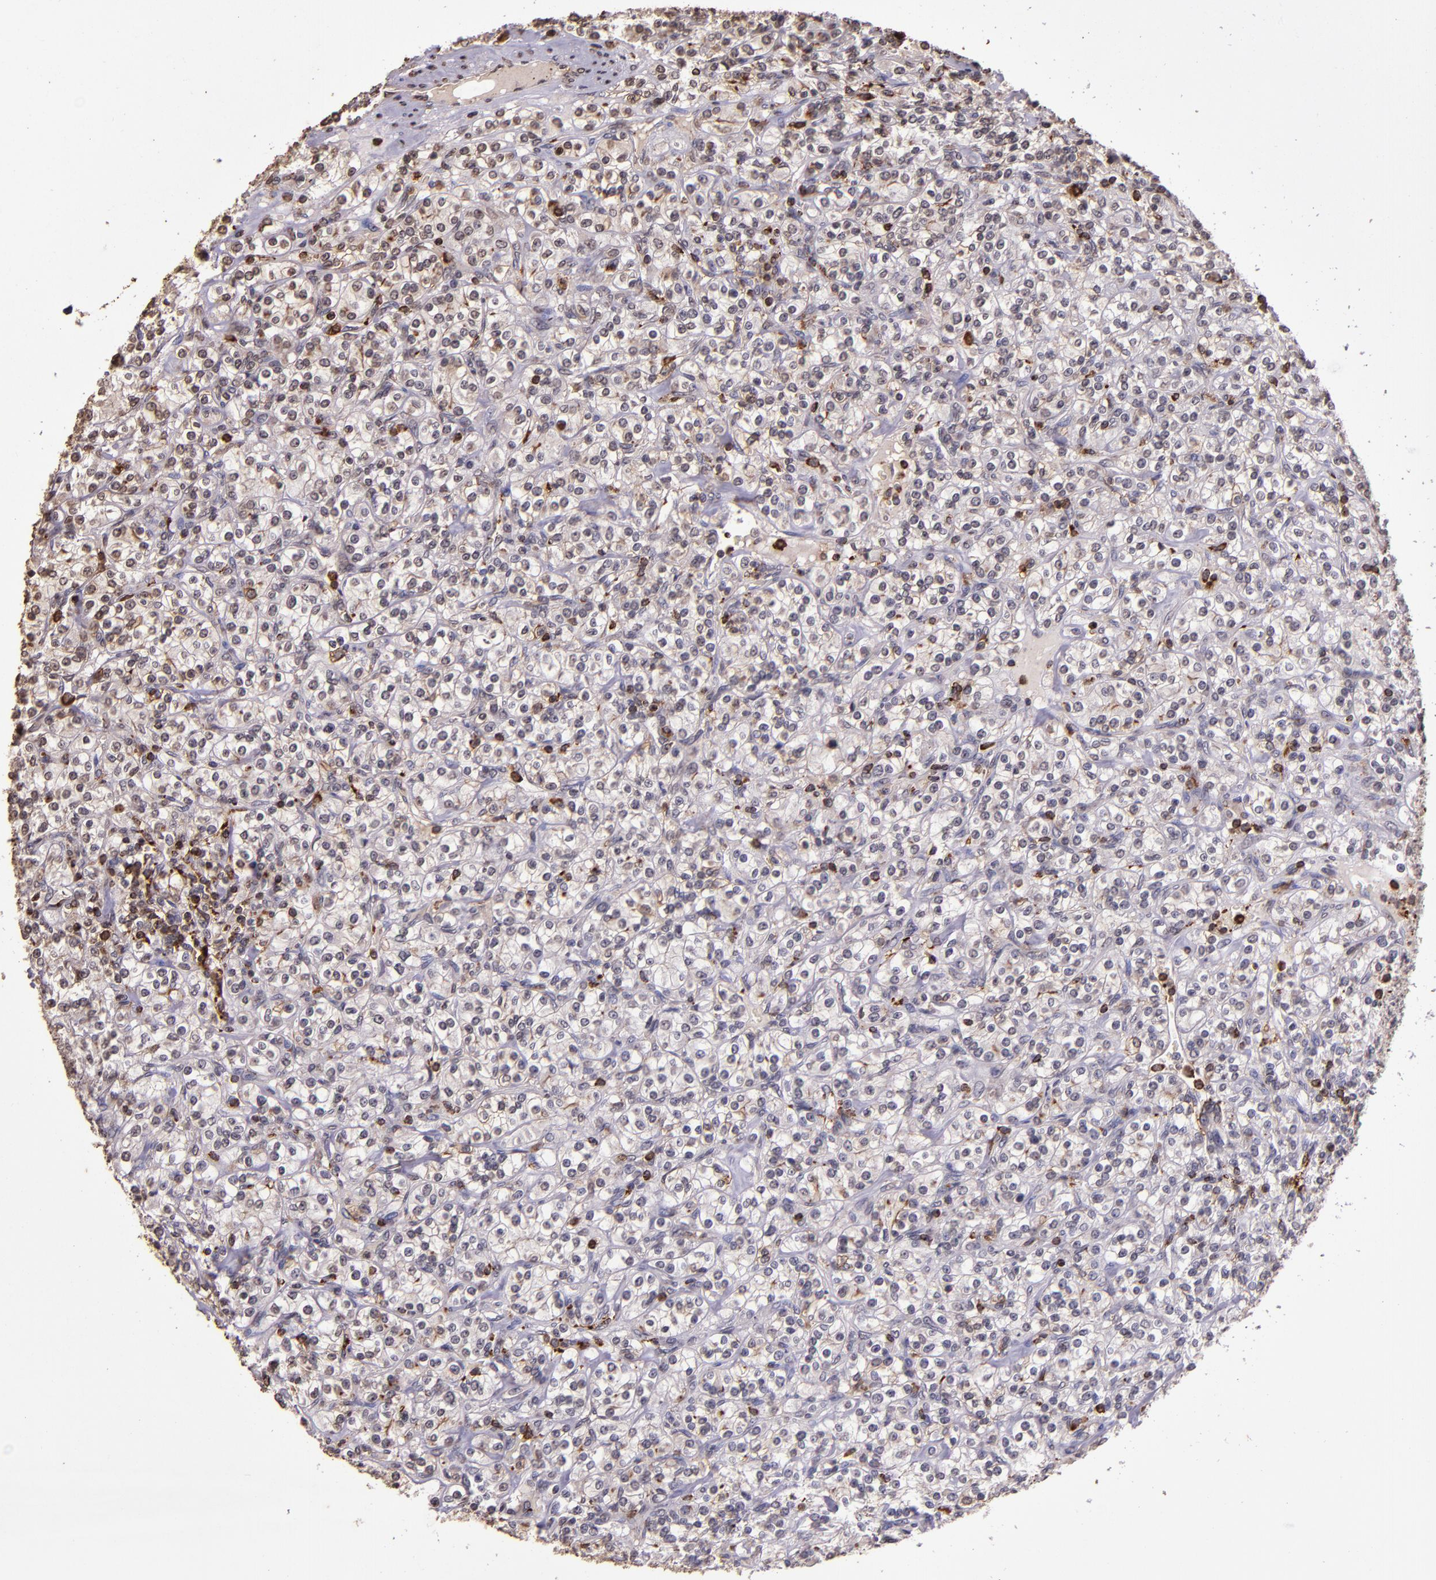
{"staining": {"intensity": "weak", "quantity": "<25%", "location": "cytoplasmic/membranous"}, "tissue": "renal cancer", "cell_type": "Tumor cells", "image_type": "cancer", "snomed": [{"axis": "morphology", "description": "Adenocarcinoma, NOS"}, {"axis": "topography", "description": "Kidney"}], "caption": "Immunohistochemistry (IHC) micrograph of human renal cancer stained for a protein (brown), which shows no expression in tumor cells.", "gene": "SLC2A3", "patient": {"sex": "male", "age": 77}}